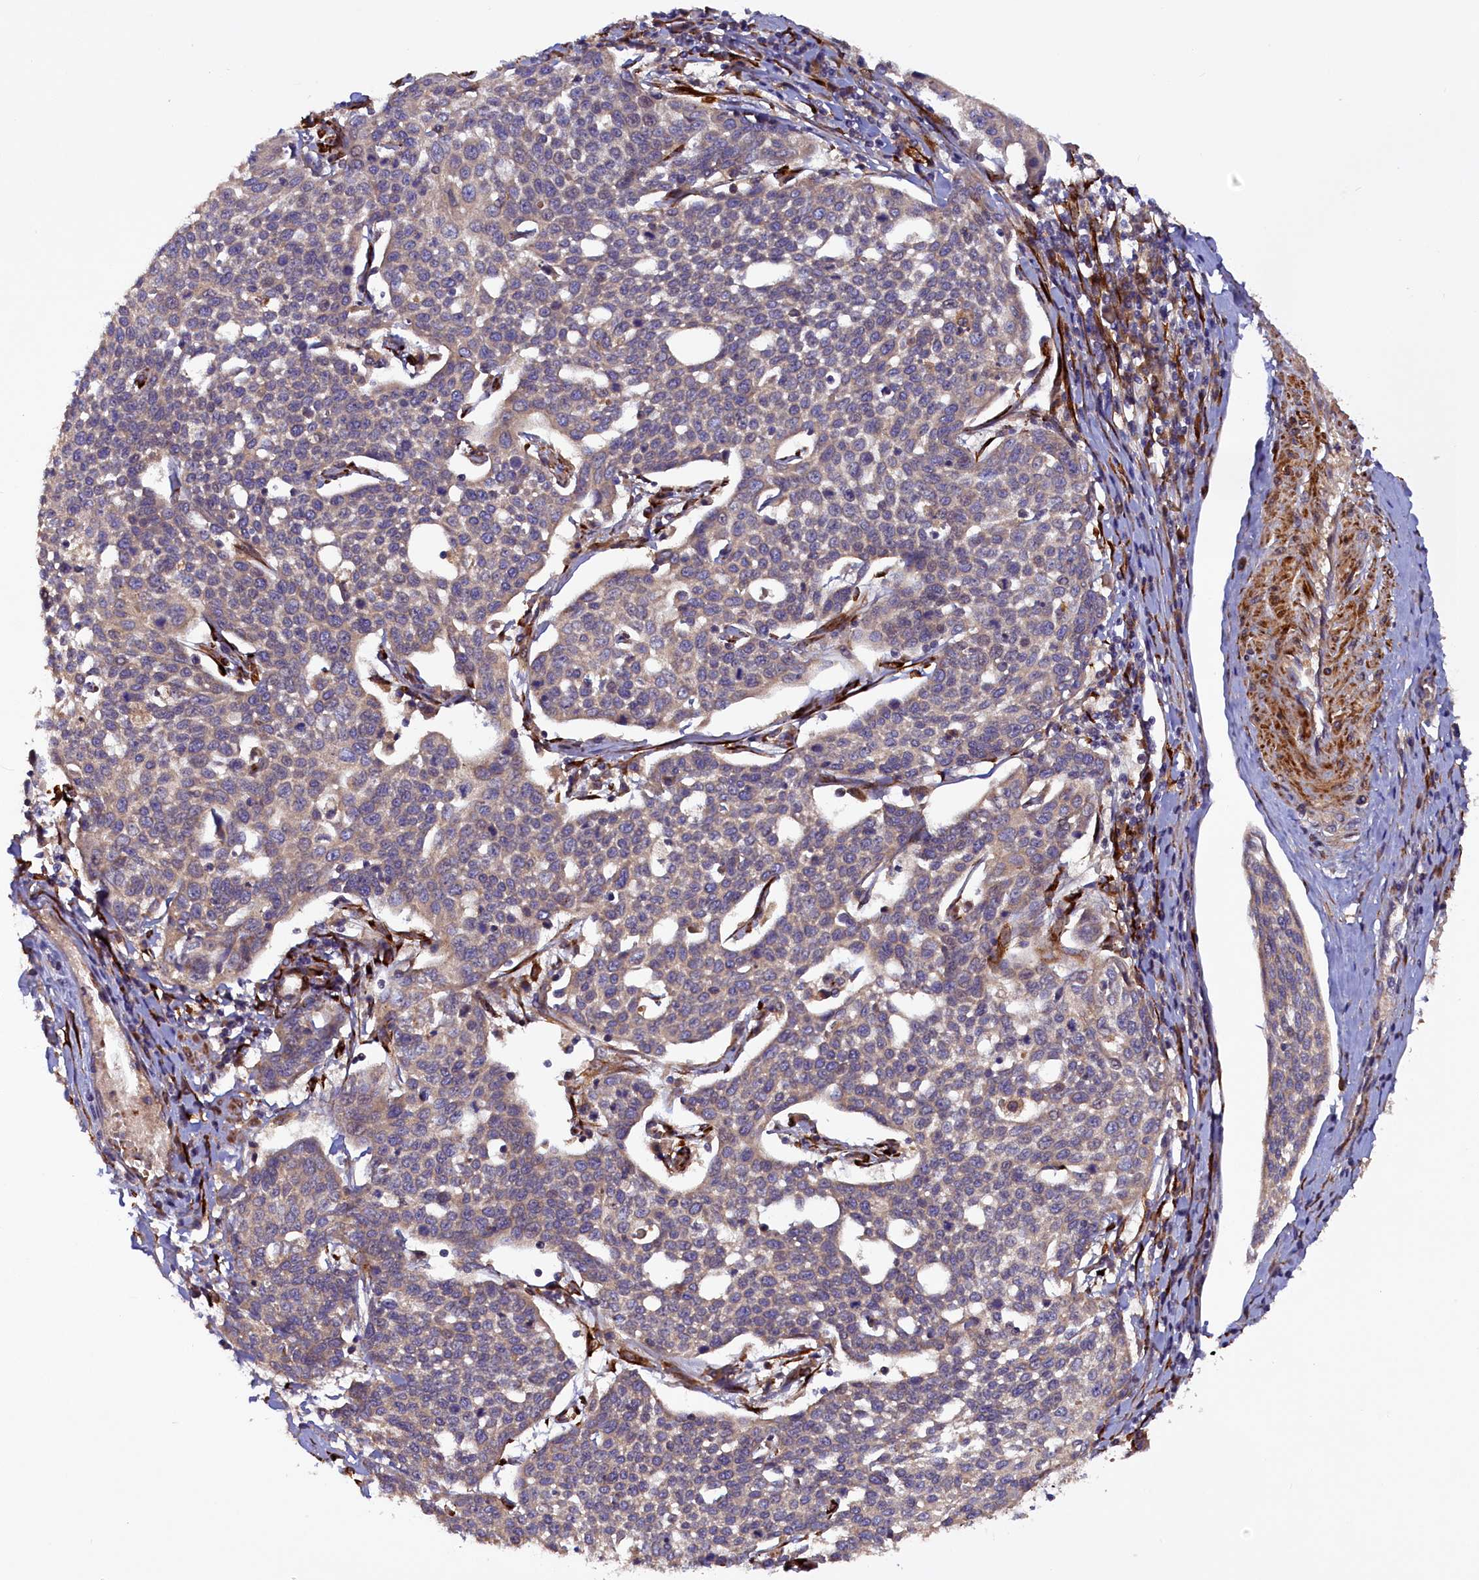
{"staining": {"intensity": "weak", "quantity": "25%-75%", "location": "cytoplasmic/membranous"}, "tissue": "cervical cancer", "cell_type": "Tumor cells", "image_type": "cancer", "snomed": [{"axis": "morphology", "description": "Squamous cell carcinoma, NOS"}, {"axis": "topography", "description": "Cervix"}], "caption": "Squamous cell carcinoma (cervical) stained with IHC displays weak cytoplasmic/membranous positivity in about 25%-75% of tumor cells. (Stains: DAB in brown, nuclei in blue, Microscopy: brightfield microscopy at high magnification).", "gene": "ARRDC4", "patient": {"sex": "female", "age": 34}}